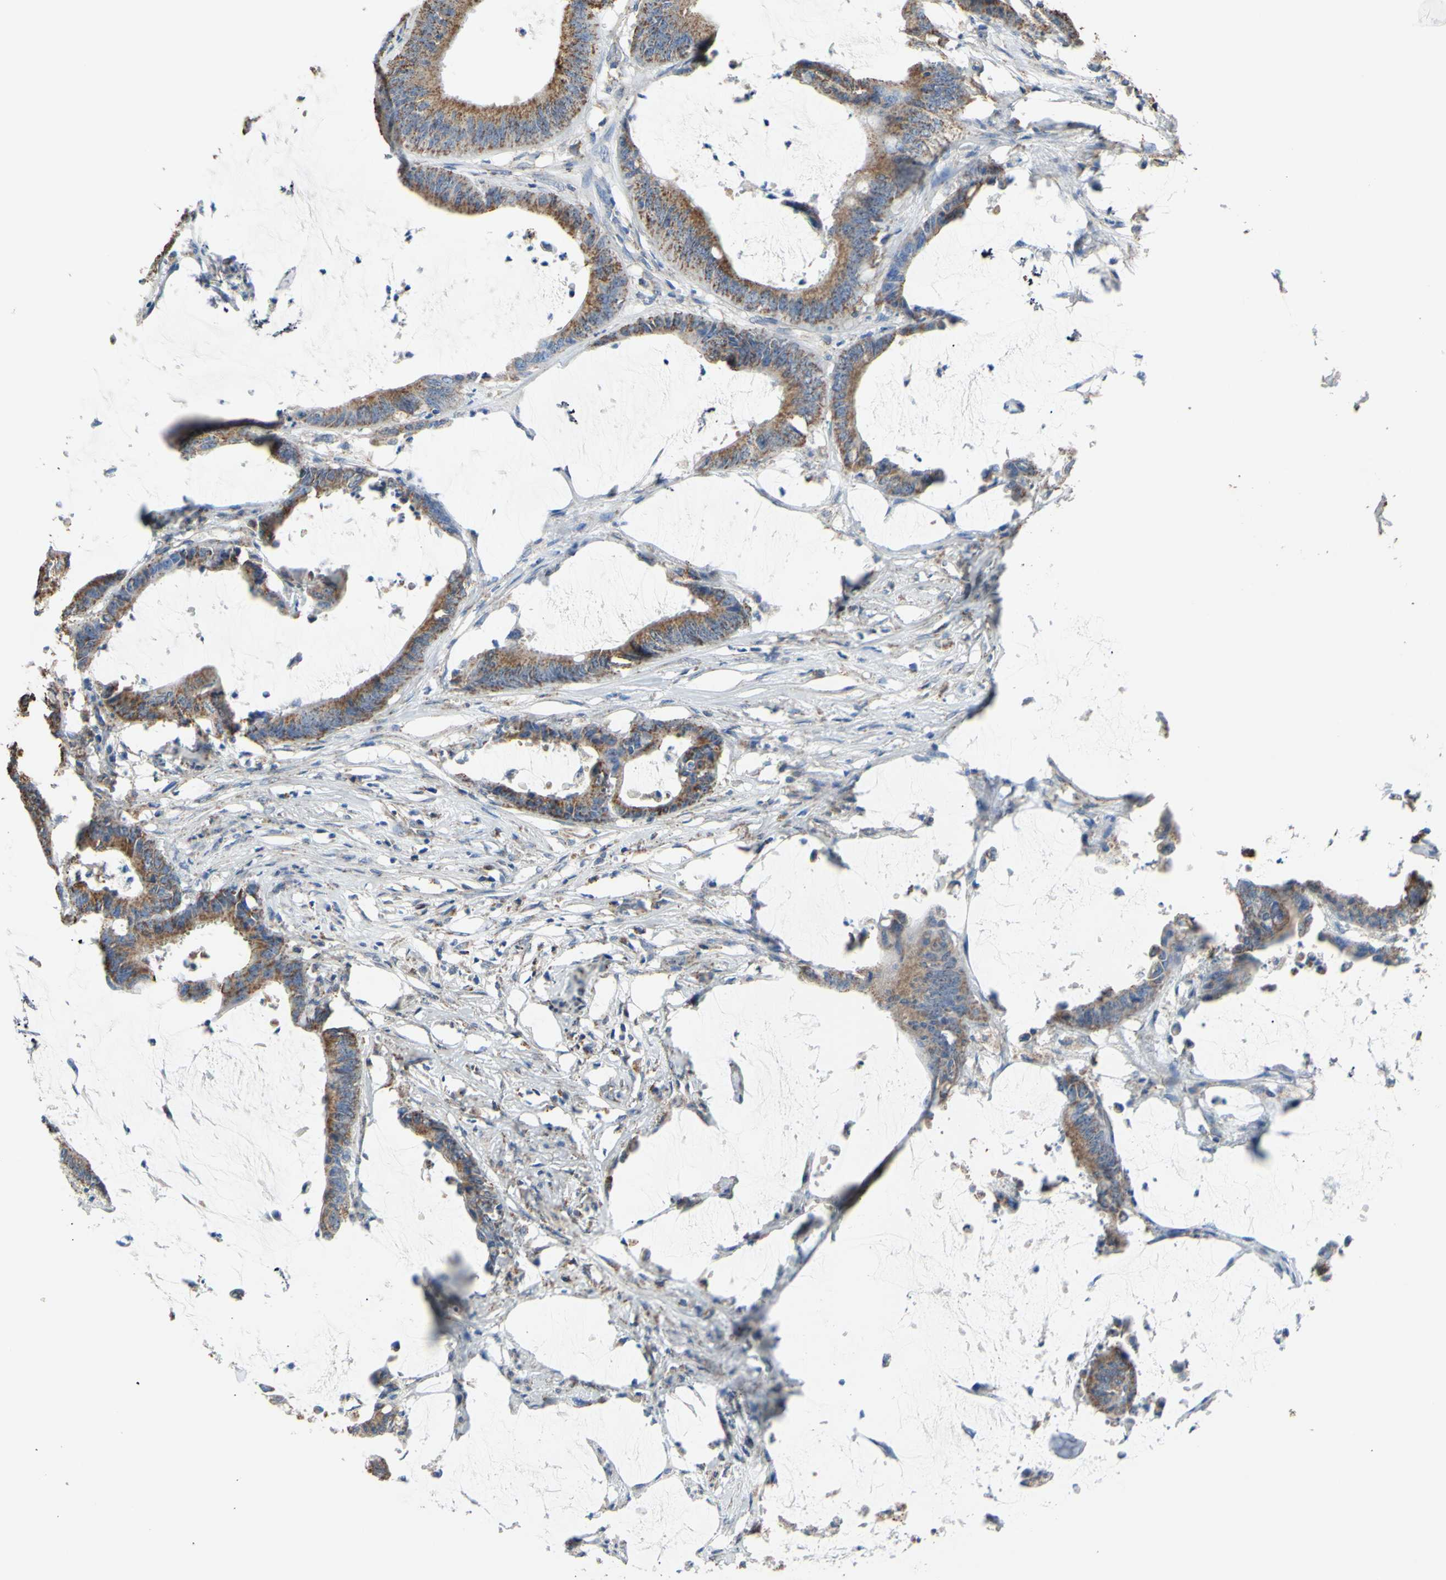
{"staining": {"intensity": "moderate", "quantity": ">75%", "location": "cytoplasmic/membranous"}, "tissue": "colorectal cancer", "cell_type": "Tumor cells", "image_type": "cancer", "snomed": [{"axis": "morphology", "description": "Adenocarcinoma, NOS"}, {"axis": "topography", "description": "Rectum"}], "caption": "Colorectal adenocarcinoma stained with IHC displays moderate cytoplasmic/membranous positivity in about >75% of tumor cells. (DAB = brown stain, brightfield microscopy at high magnification).", "gene": "CMKLR2", "patient": {"sex": "female", "age": 66}}